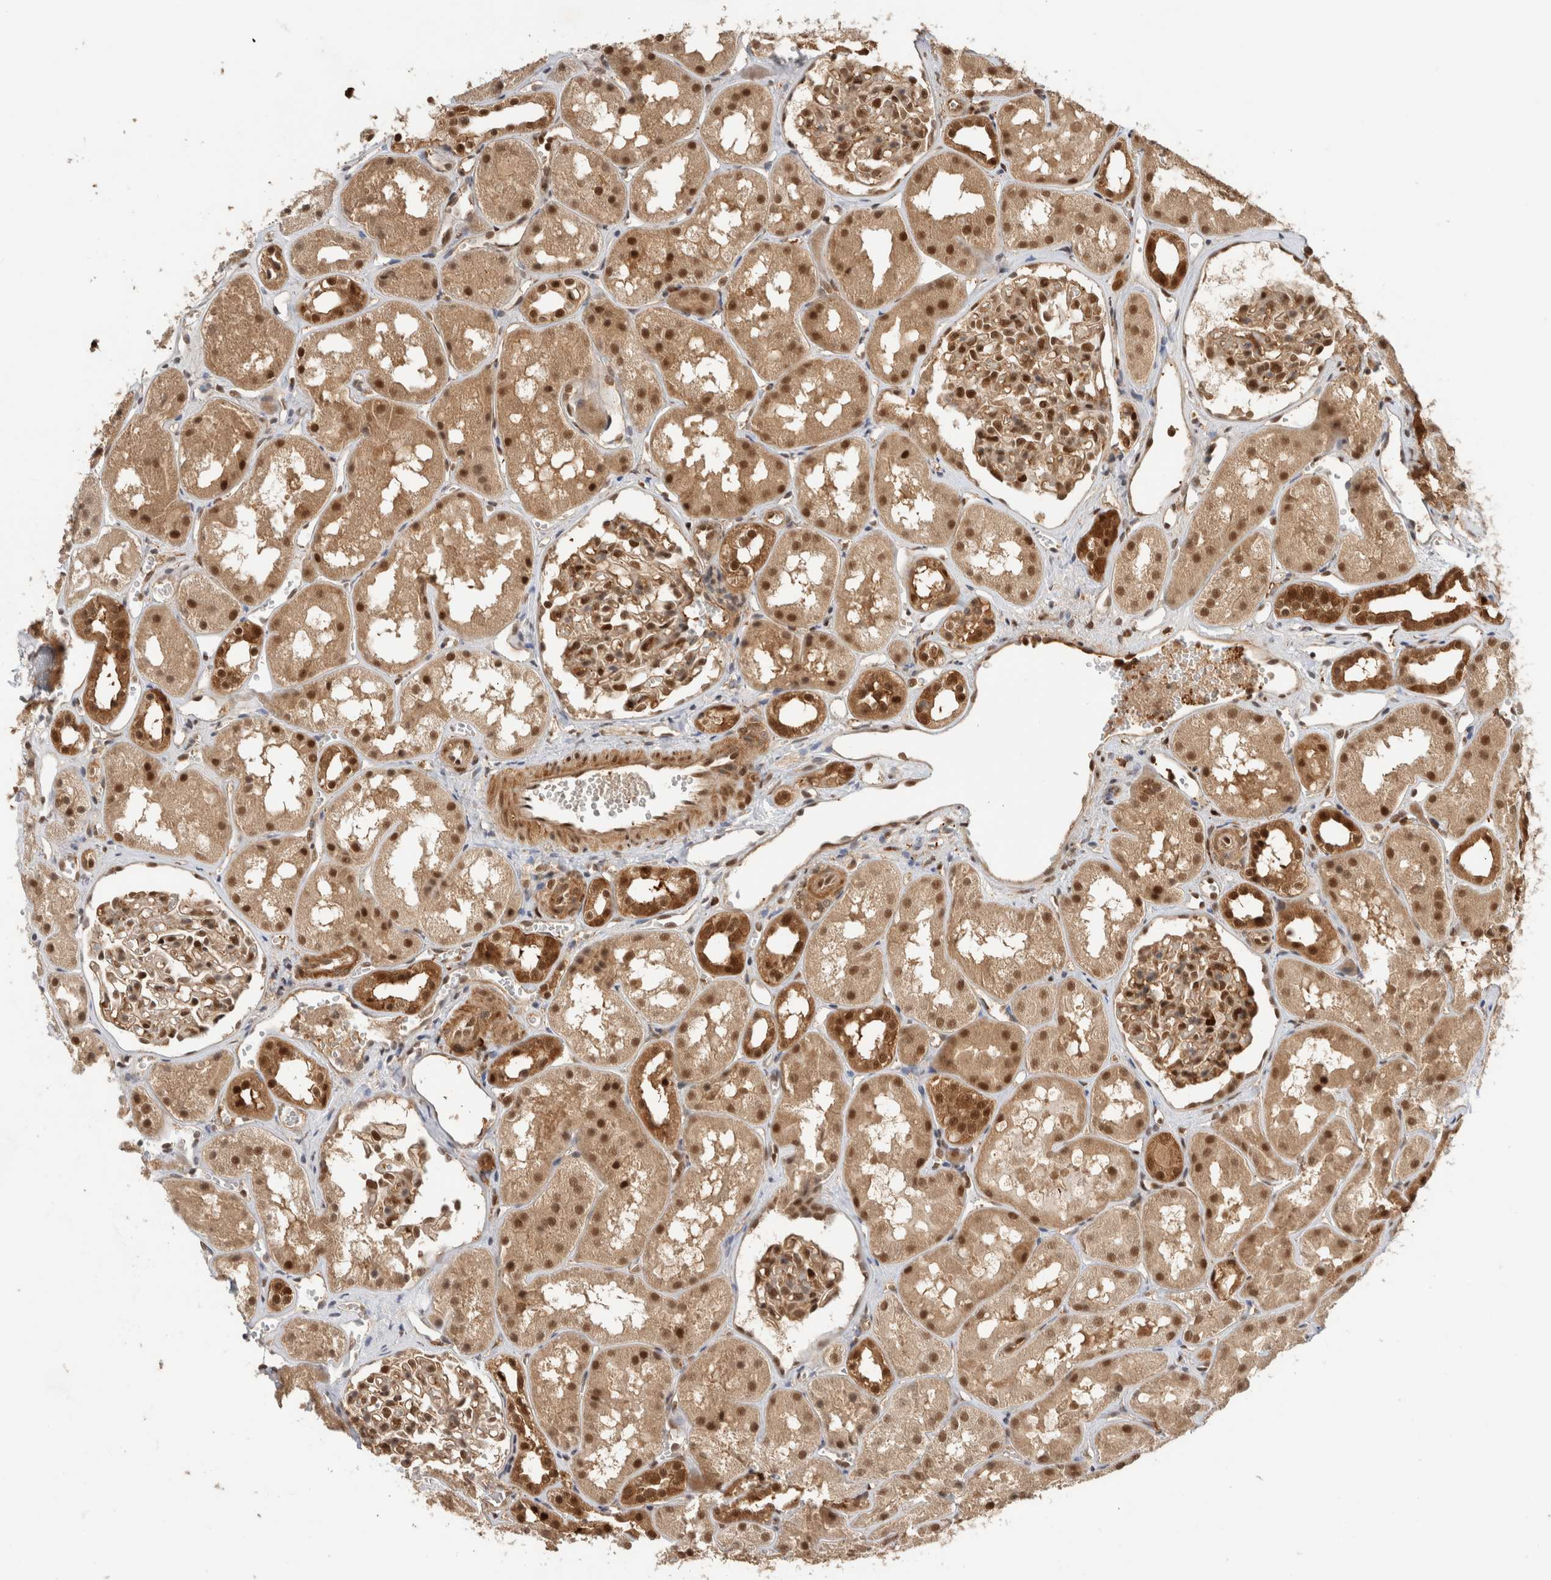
{"staining": {"intensity": "strong", "quantity": "25%-75%", "location": "cytoplasmic/membranous,nuclear"}, "tissue": "kidney", "cell_type": "Cells in glomeruli", "image_type": "normal", "snomed": [{"axis": "morphology", "description": "Normal tissue, NOS"}, {"axis": "topography", "description": "Kidney"}], "caption": "Normal kidney shows strong cytoplasmic/membranous,nuclear positivity in about 25%-75% of cells in glomeruli.", "gene": "SNRNP40", "patient": {"sex": "male", "age": 16}}